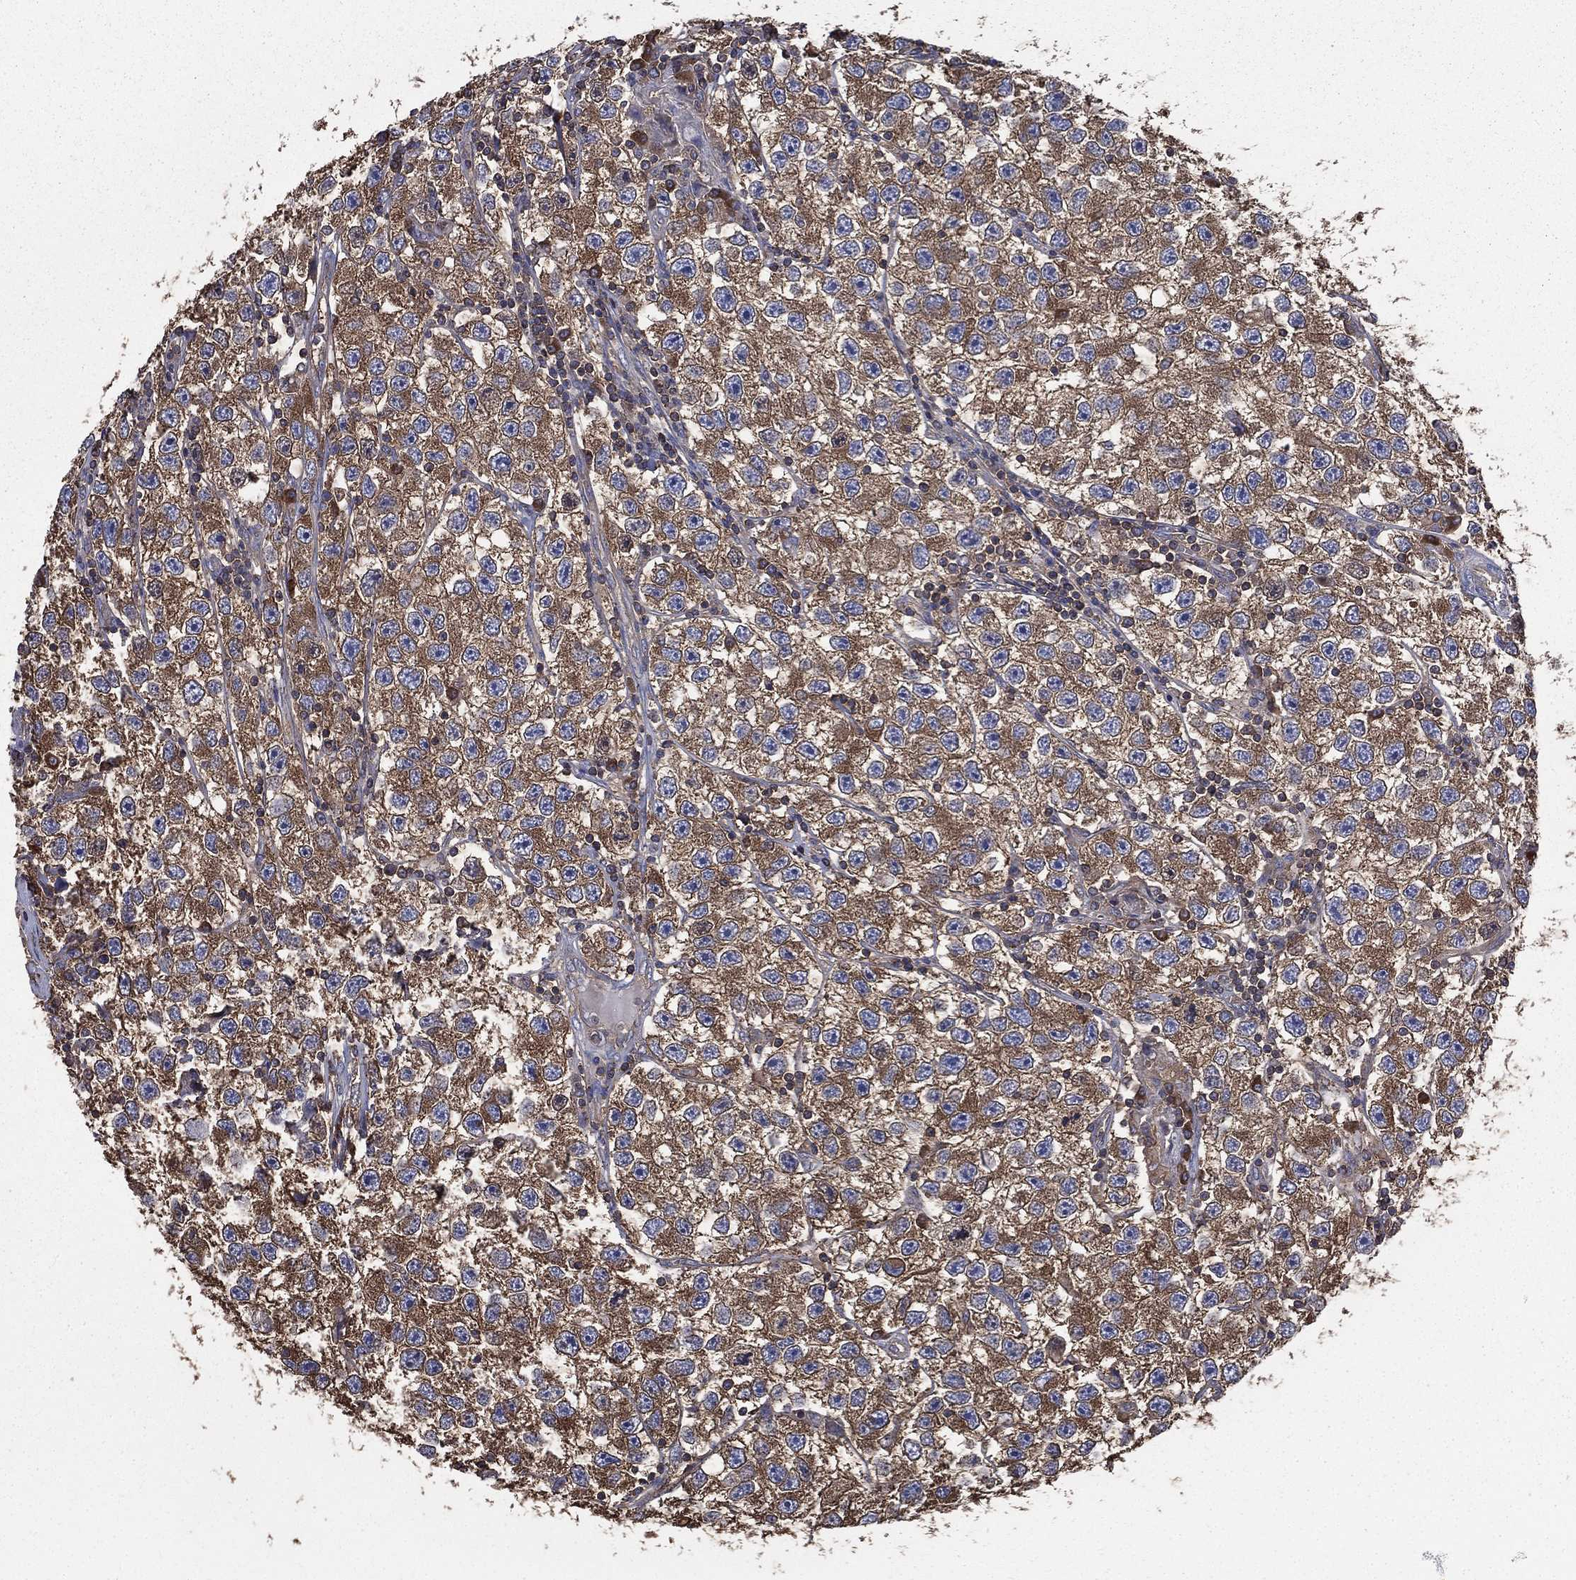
{"staining": {"intensity": "moderate", "quantity": ">75%", "location": "cytoplasmic/membranous"}, "tissue": "testis cancer", "cell_type": "Tumor cells", "image_type": "cancer", "snomed": [{"axis": "morphology", "description": "Seminoma, NOS"}, {"axis": "topography", "description": "Testis"}], "caption": "Immunohistochemical staining of testis cancer shows medium levels of moderate cytoplasmic/membranous protein expression in approximately >75% of tumor cells.", "gene": "SARS1", "patient": {"sex": "male", "age": 26}}